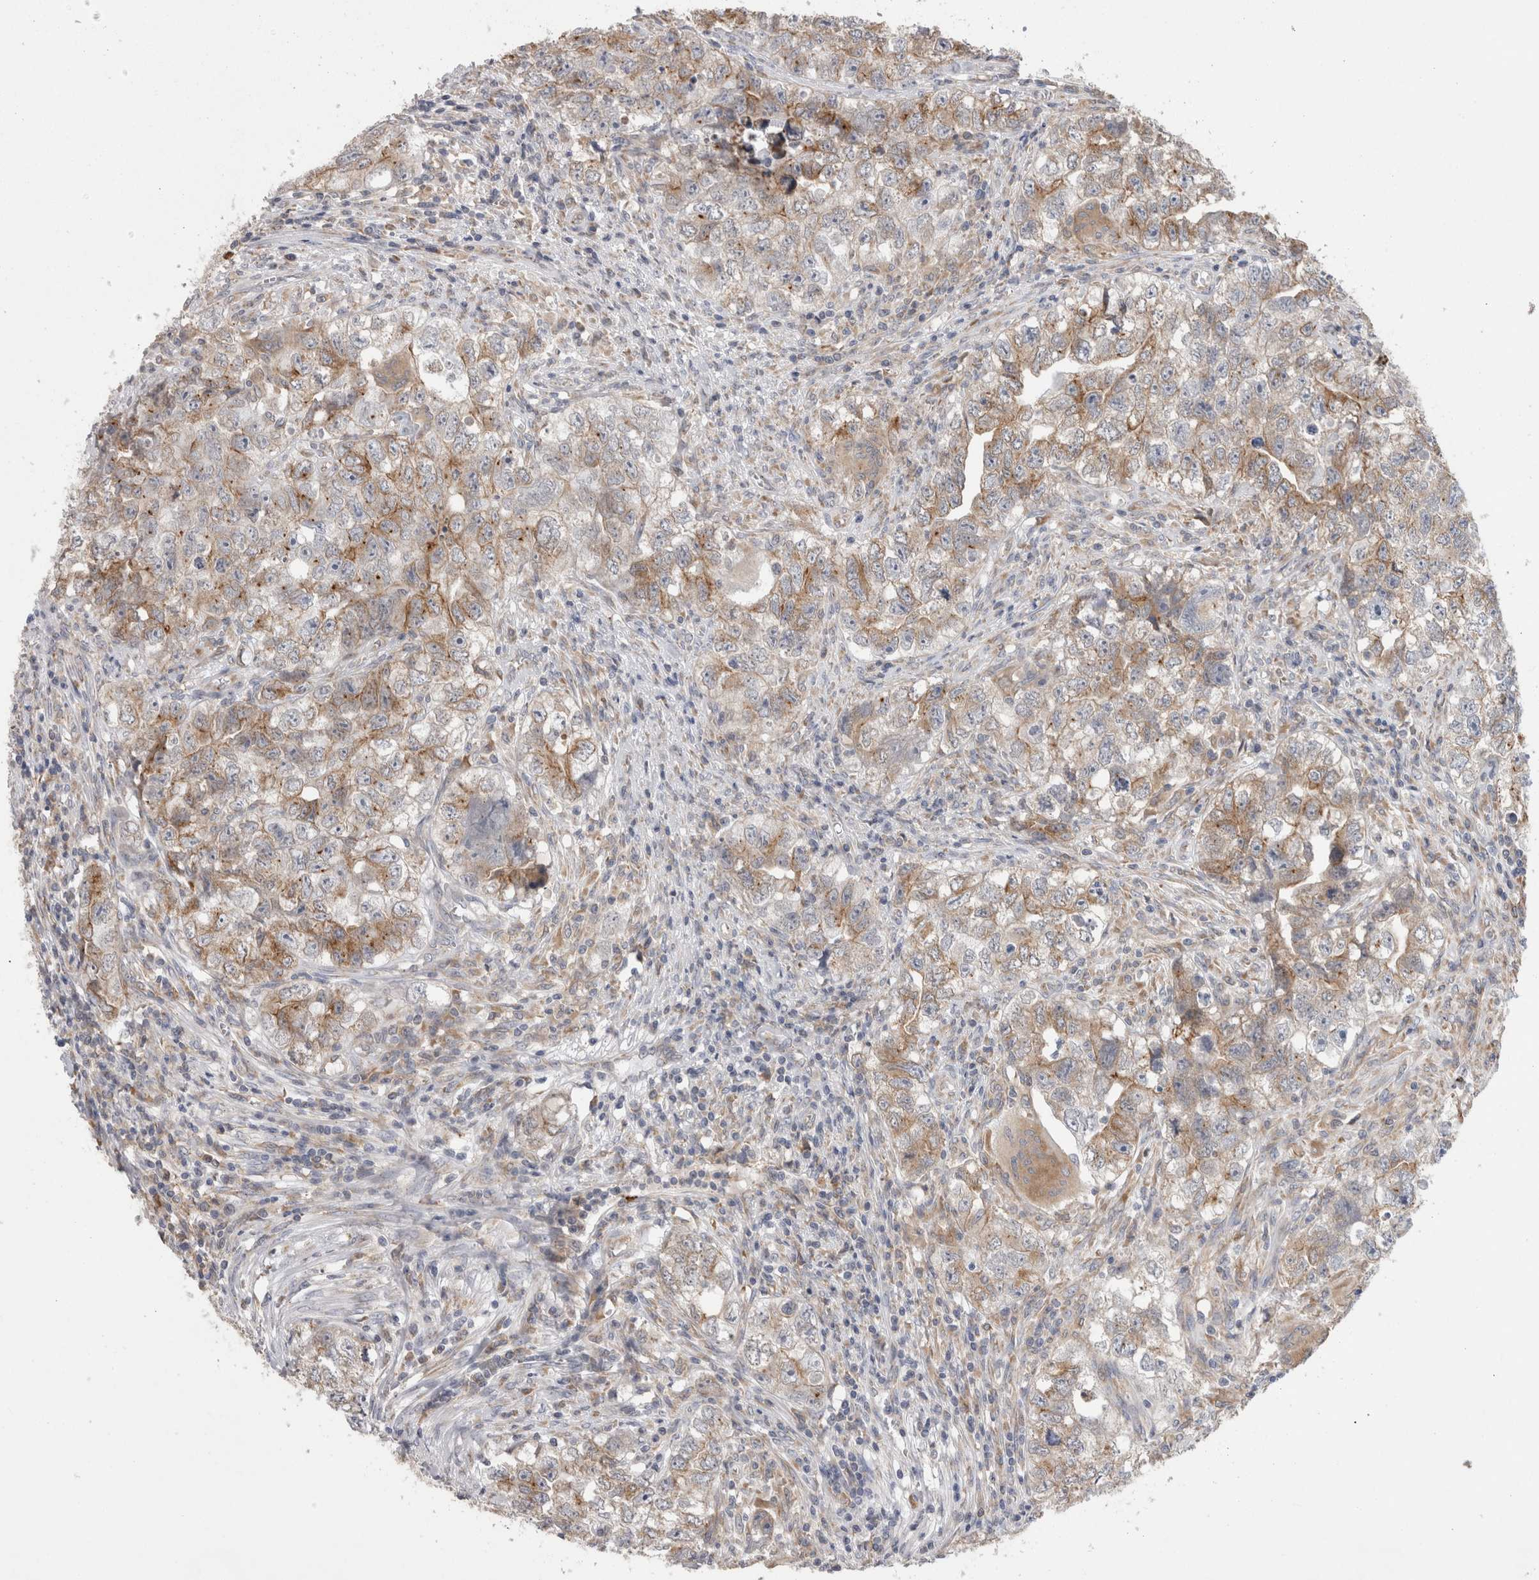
{"staining": {"intensity": "moderate", "quantity": ">75%", "location": "cytoplasmic/membranous"}, "tissue": "testis cancer", "cell_type": "Tumor cells", "image_type": "cancer", "snomed": [{"axis": "morphology", "description": "Seminoma, NOS"}, {"axis": "morphology", "description": "Carcinoma, Embryonal, NOS"}, {"axis": "topography", "description": "Testis"}], "caption": "Testis seminoma stained with IHC demonstrates moderate cytoplasmic/membranous staining in approximately >75% of tumor cells.", "gene": "ZNF341", "patient": {"sex": "male", "age": 43}}